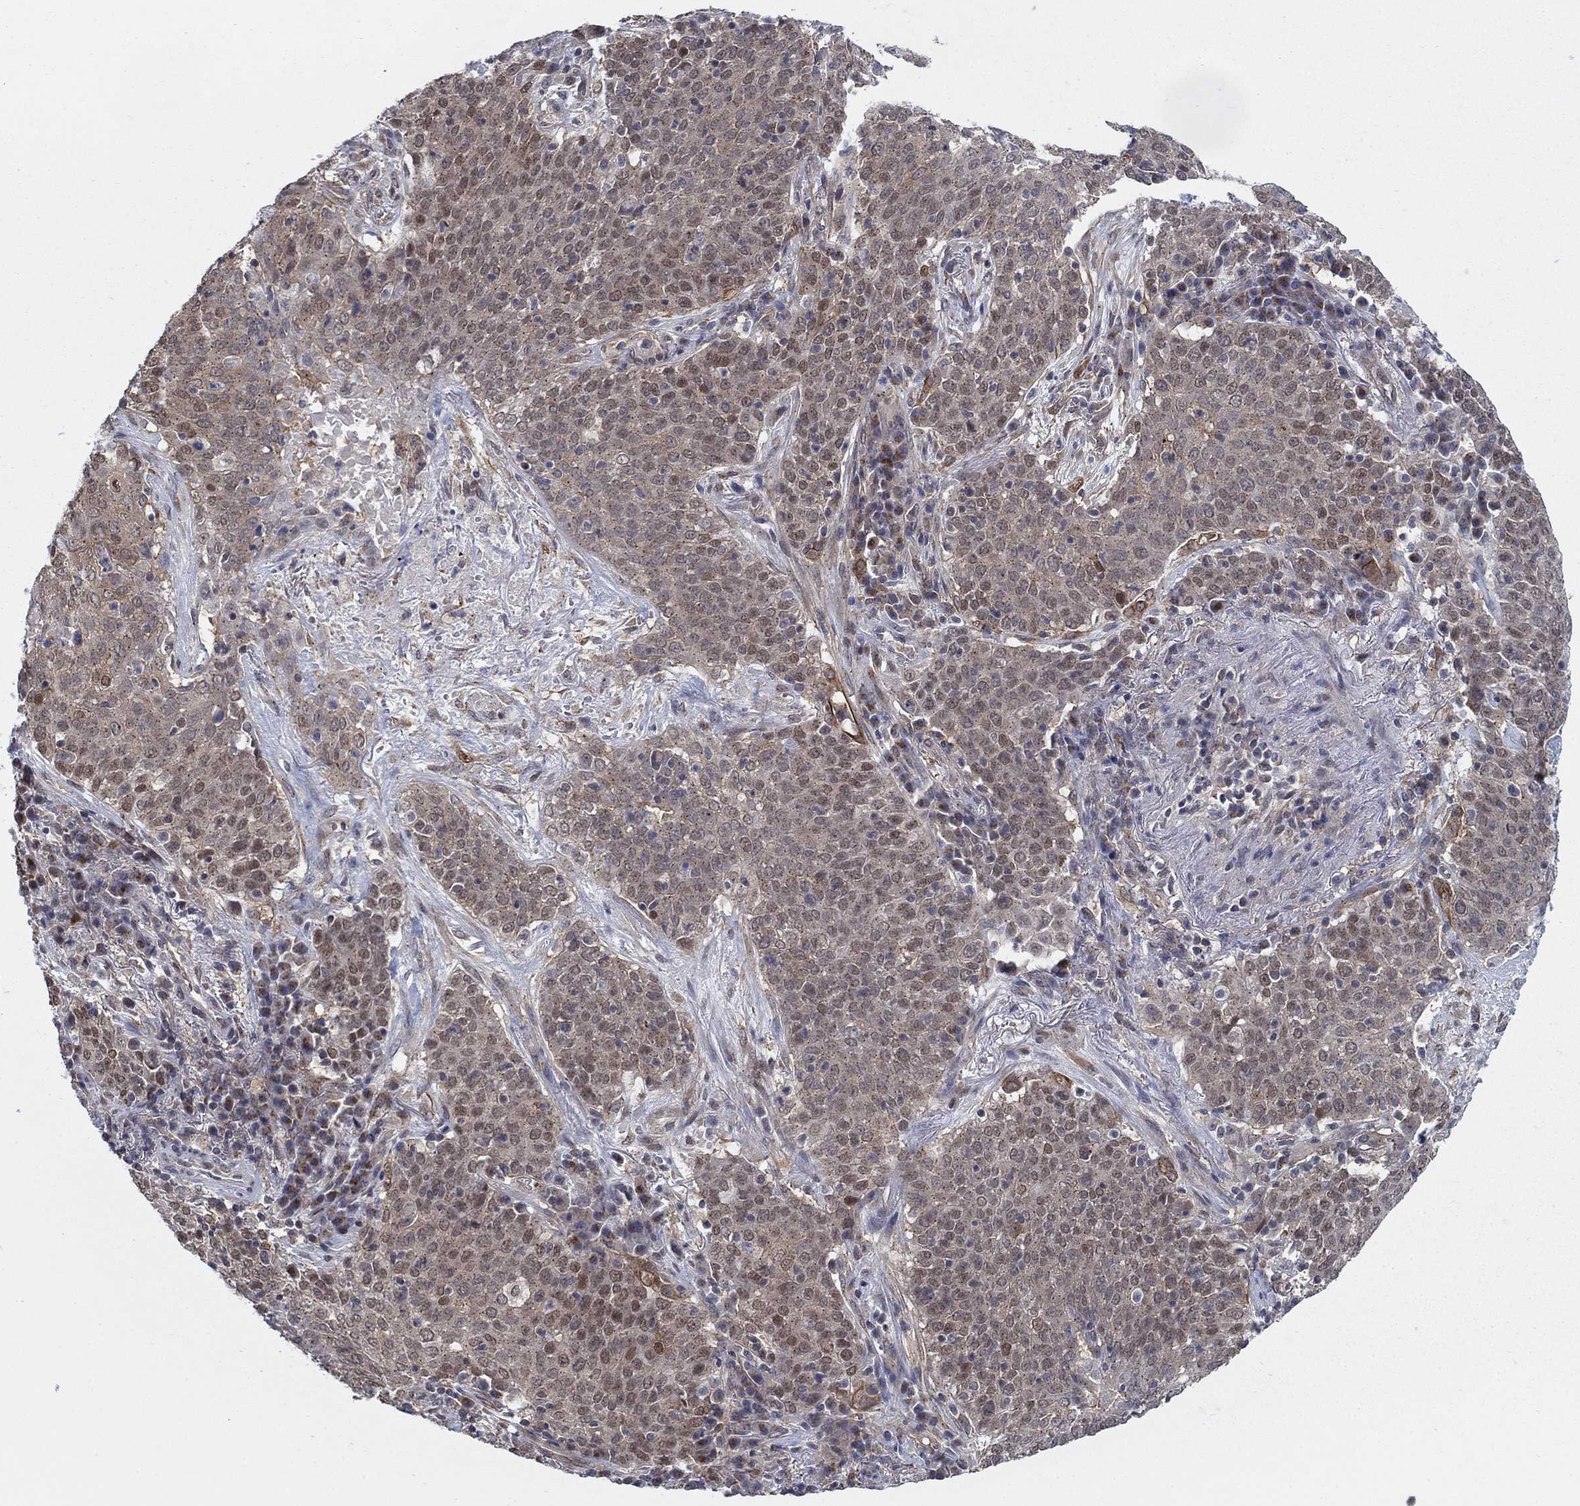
{"staining": {"intensity": "moderate", "quantity": "25%-75%", "location": "cytoplasmic/membranous,nuclear"}, "tissue": "lung cancer", "cell_type": "Tumor cells", "image_type": "cancer", "snomed": [{"axis": "morphology", "description": "Squamous cell carcinoma, NOS"}, {"axis": "topography", "description": "Lung"}], "caption": "Immunohistochemistry of human squamous cell carcinoma (lung) reveals medium levels of moderate cytoplasmic/membranous and nuclear positivity in about 25%-75% of tumor cells.", "gene": "SH3RF1", "patient": {"sex": "male", "age": 82}}